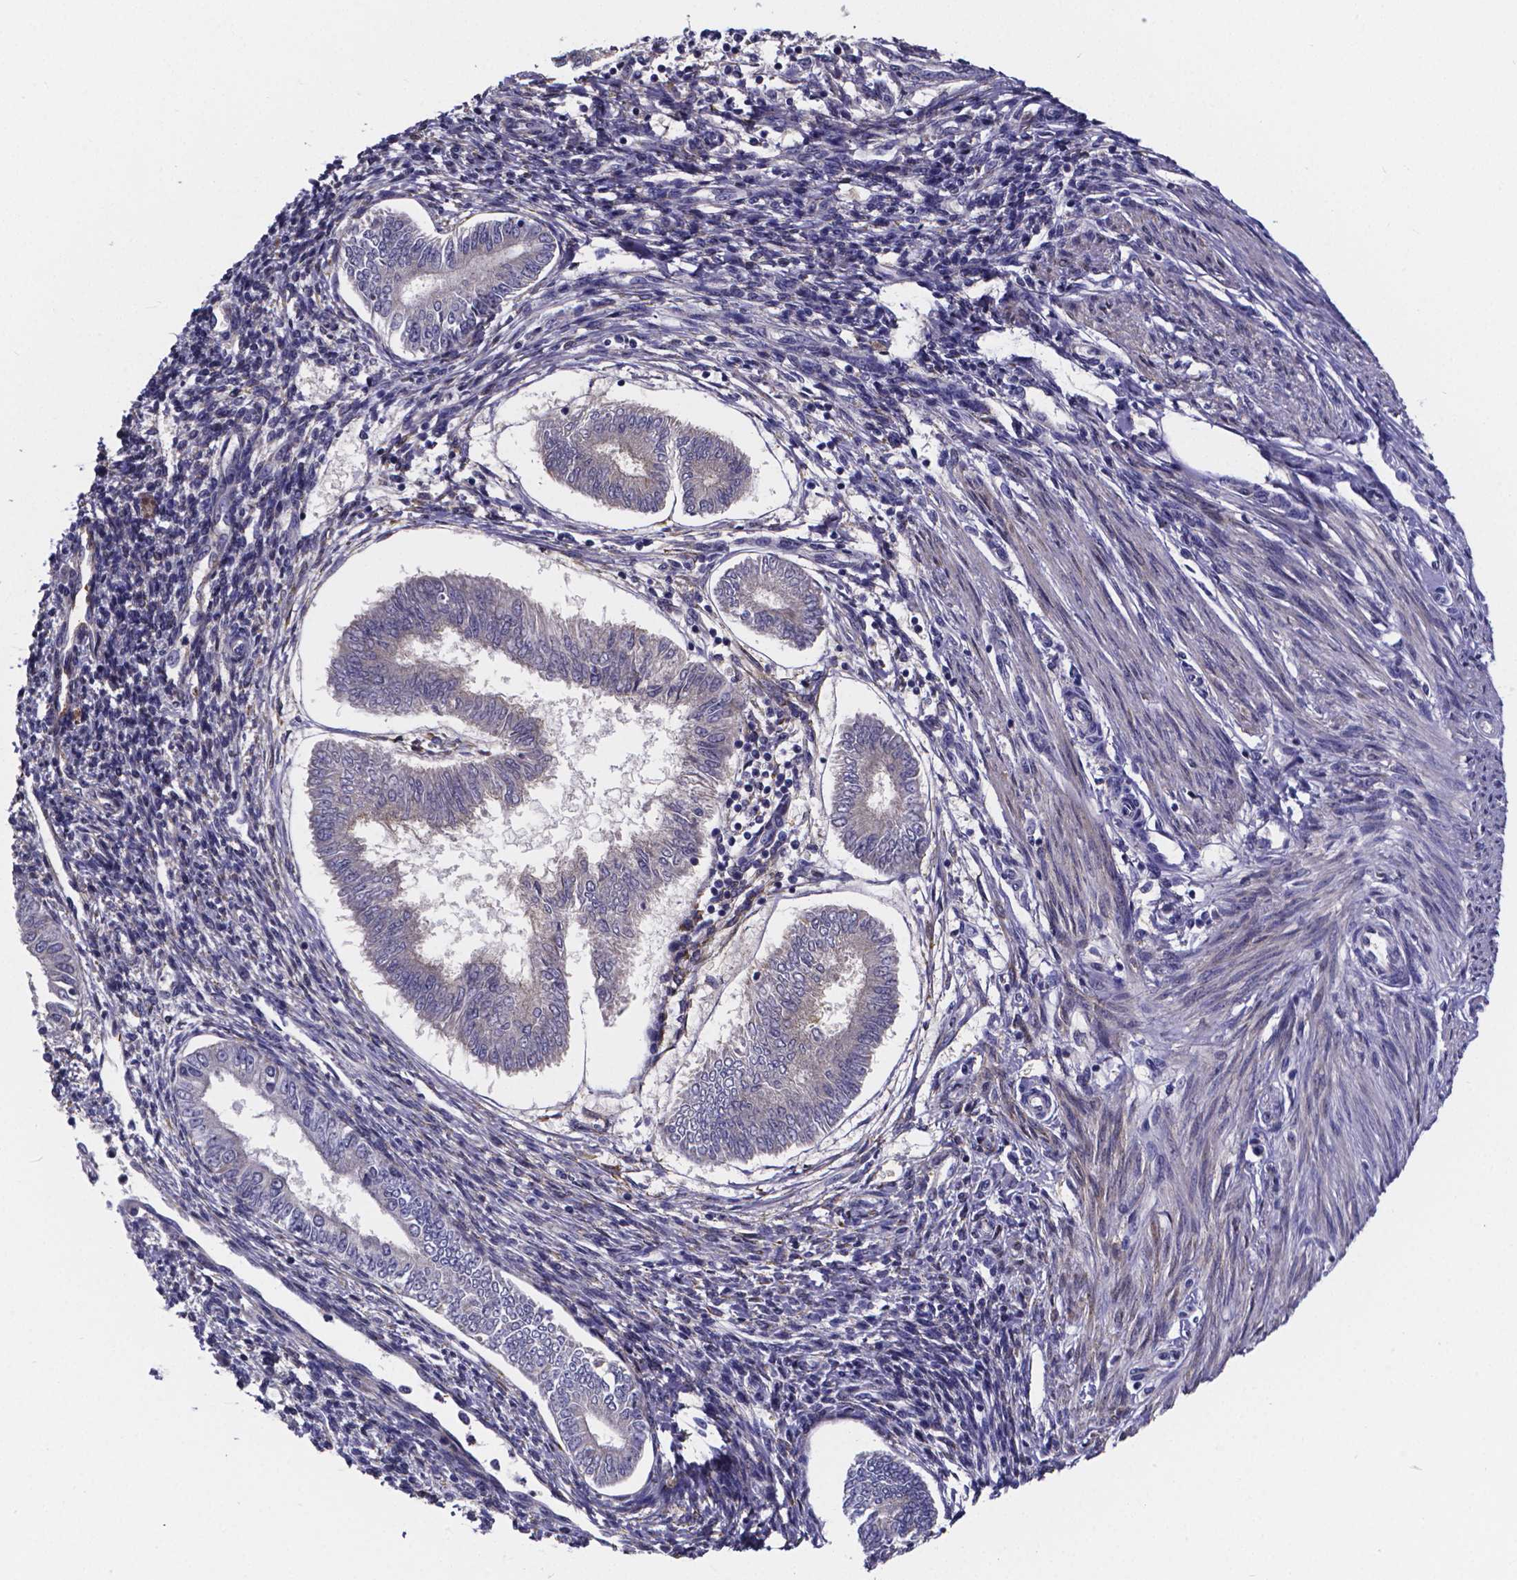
{"staining": {"intensity": "negative", "quantity": "none", "location": "none"}, "tissue": "endometrial cancer", "cell_type": "Tumor cells", "image_type": "cancer", "snomed": [{"axis": "morphology", "description": "Adenocarcinoma, NOS"}, {"axis": "topography", "description": "Endometrium"}], "caption": "DAB (3,3'-diaminobenzidine) immunohistochemical staining of human endometrial cancer reveals no significant staining in tumor cells.", "gene": "SFRP4", "patient": {"sex": "female", "age": 68}}